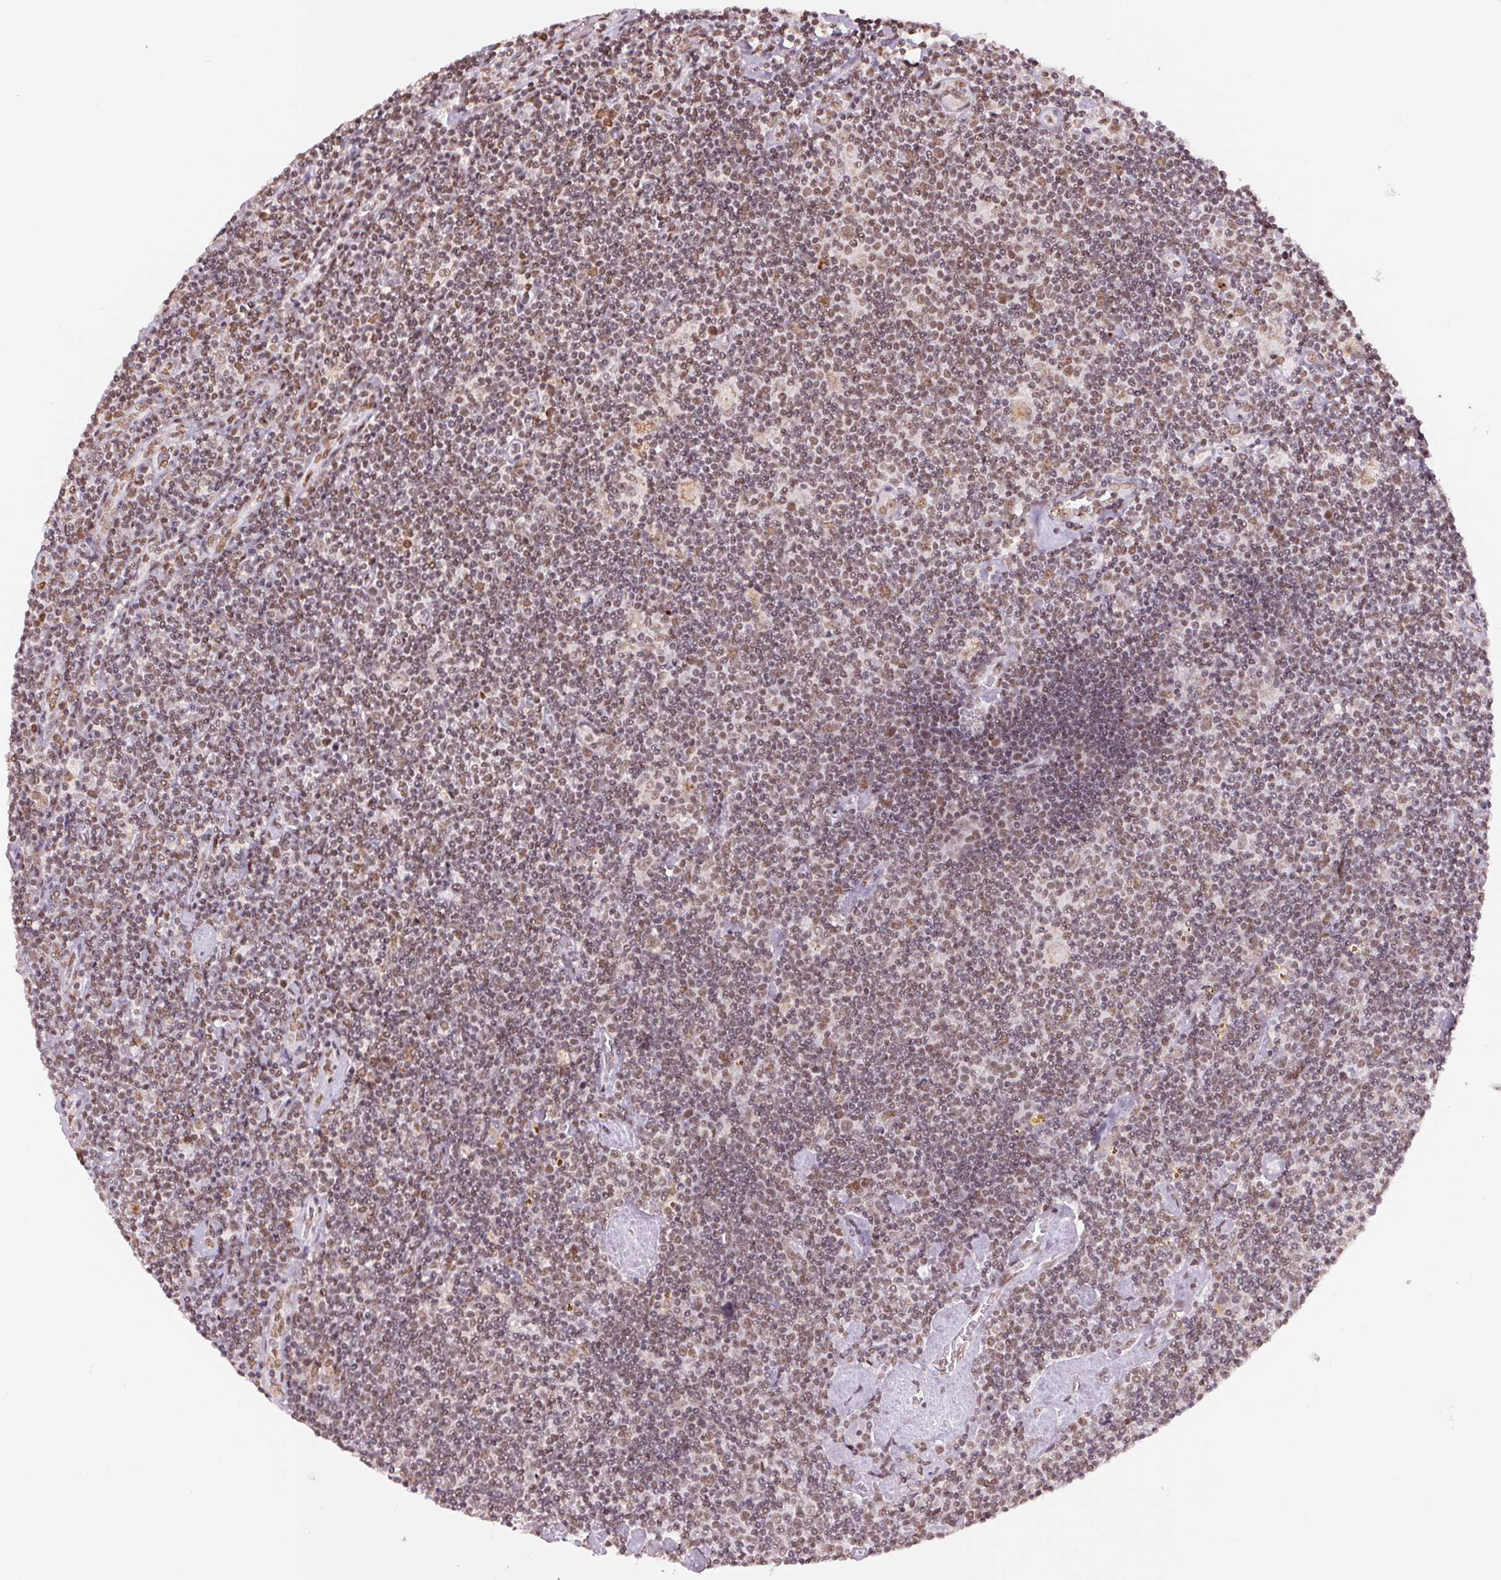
{"staining": {"intensity": "moderate", "quantity": ">75%", "location": "nuclear"}, "tissue": "lymphoma", "cell_type": "Tumor cells", "image_type": "cancer", "snomed": [{"axis": "morphology", "description": "Hodgkin's disease, NOS"}, {"axis": "topography", "description": "Lymph node"}], "caption": "A brown stain shows moderate nuclear staining of a protein in human lymphoma tumor cells.", "gene": "NFE2L1", "patient": {"sex": "male", "age": 40}}